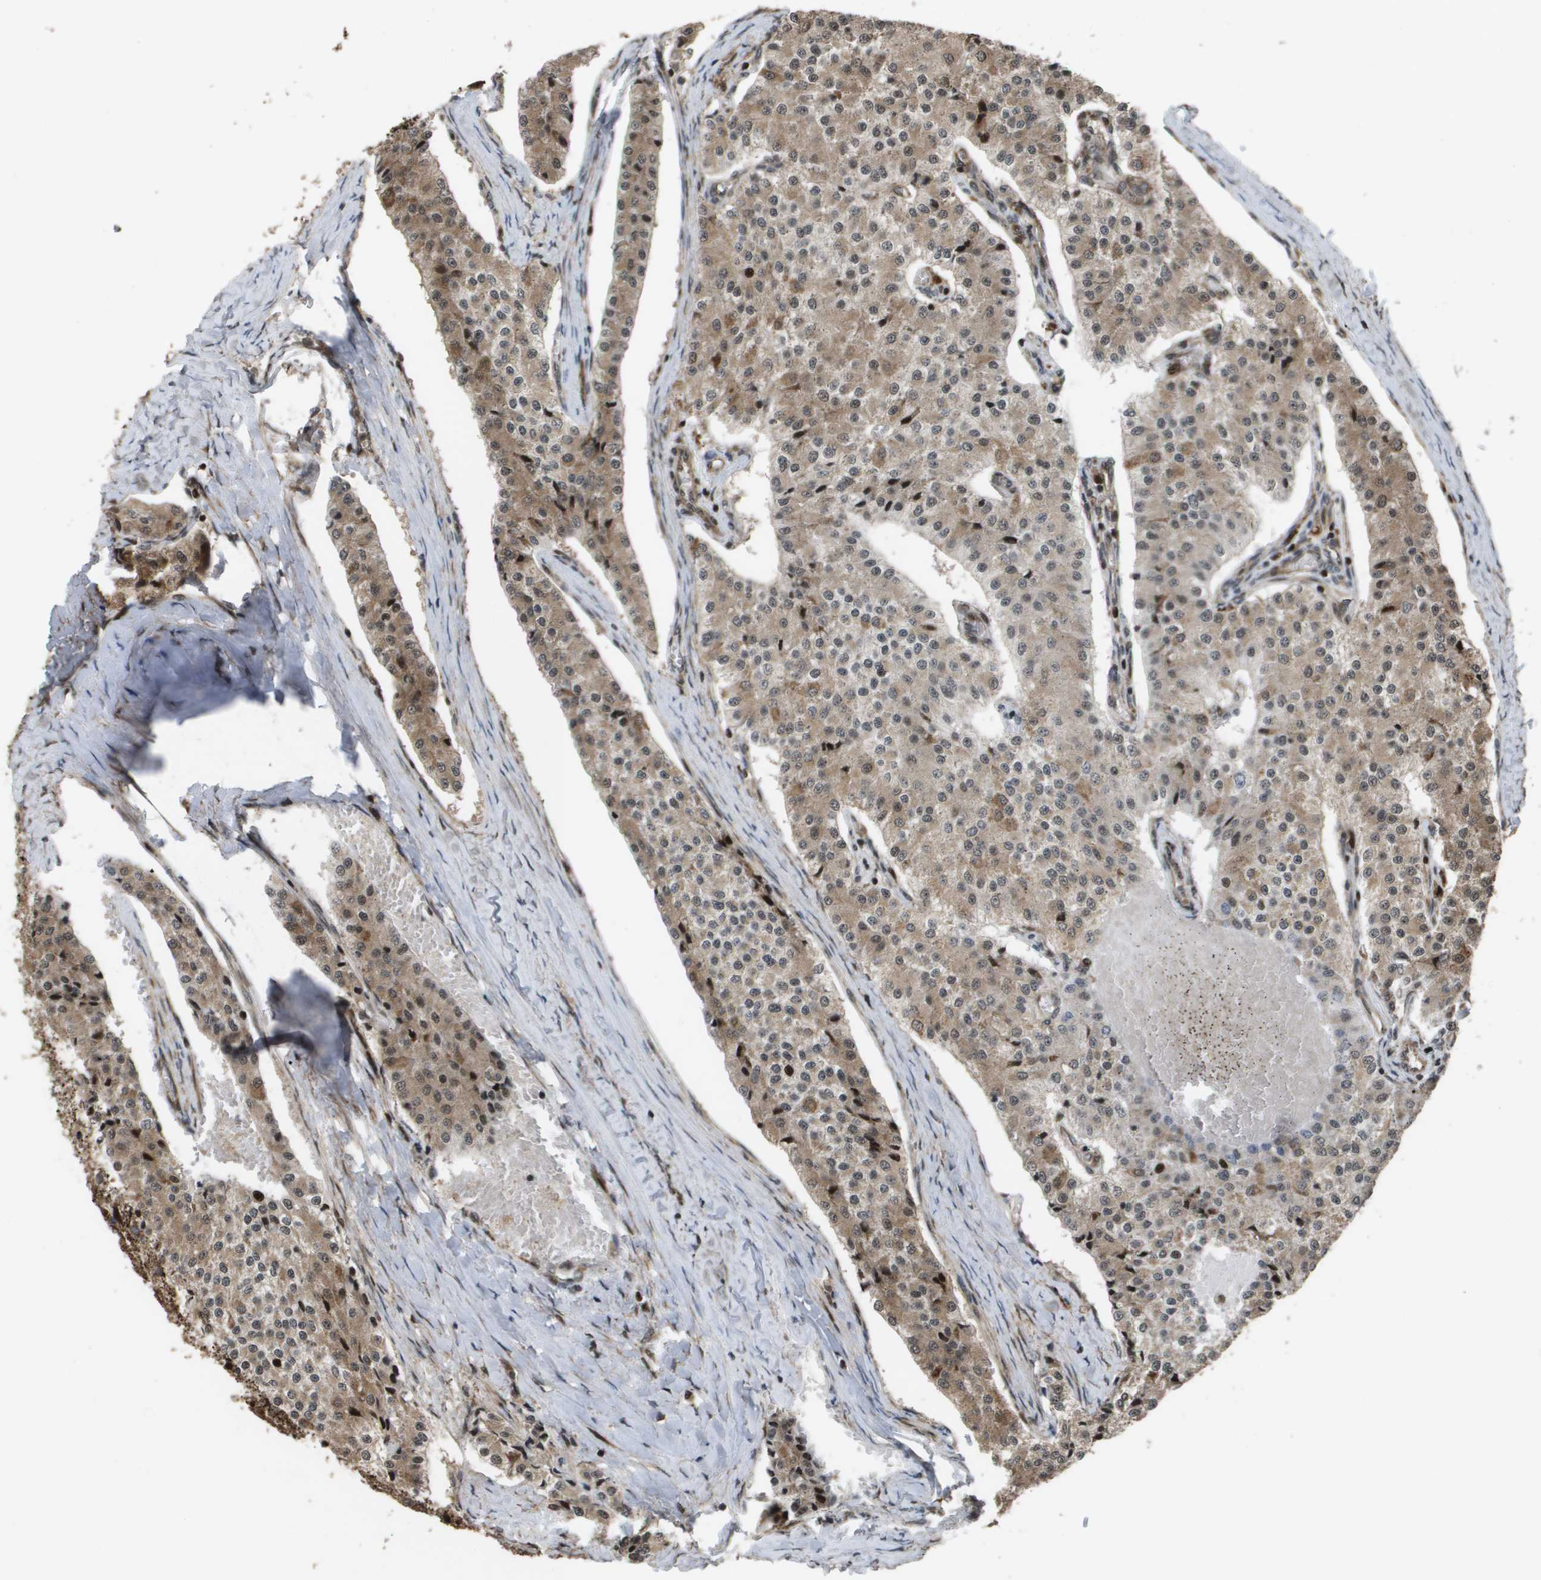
{"staining": {"intensity": "moderate", "quantity": ">75%", "location": "cytoplasmic/membranous,nuclear"}, "tissue": "carcinoid", "cell_type": "Tumor cells", "image_type": "cancer", "snomed": [{"axis": "morphology", "description": "Carcinoid, malignant, NOS"}, {"axis": "topography", "description": "Colon"}], "caption": "This photomicrograph demonstrates immunohistochemistry staining of malignant carcinoid, with medium moderate cytoplasmic/membranous and nuclear positivity in approximately >75% of tumor cells.", "gene": "AXIN2", "patient": {"sex": "female", "age": 52}}